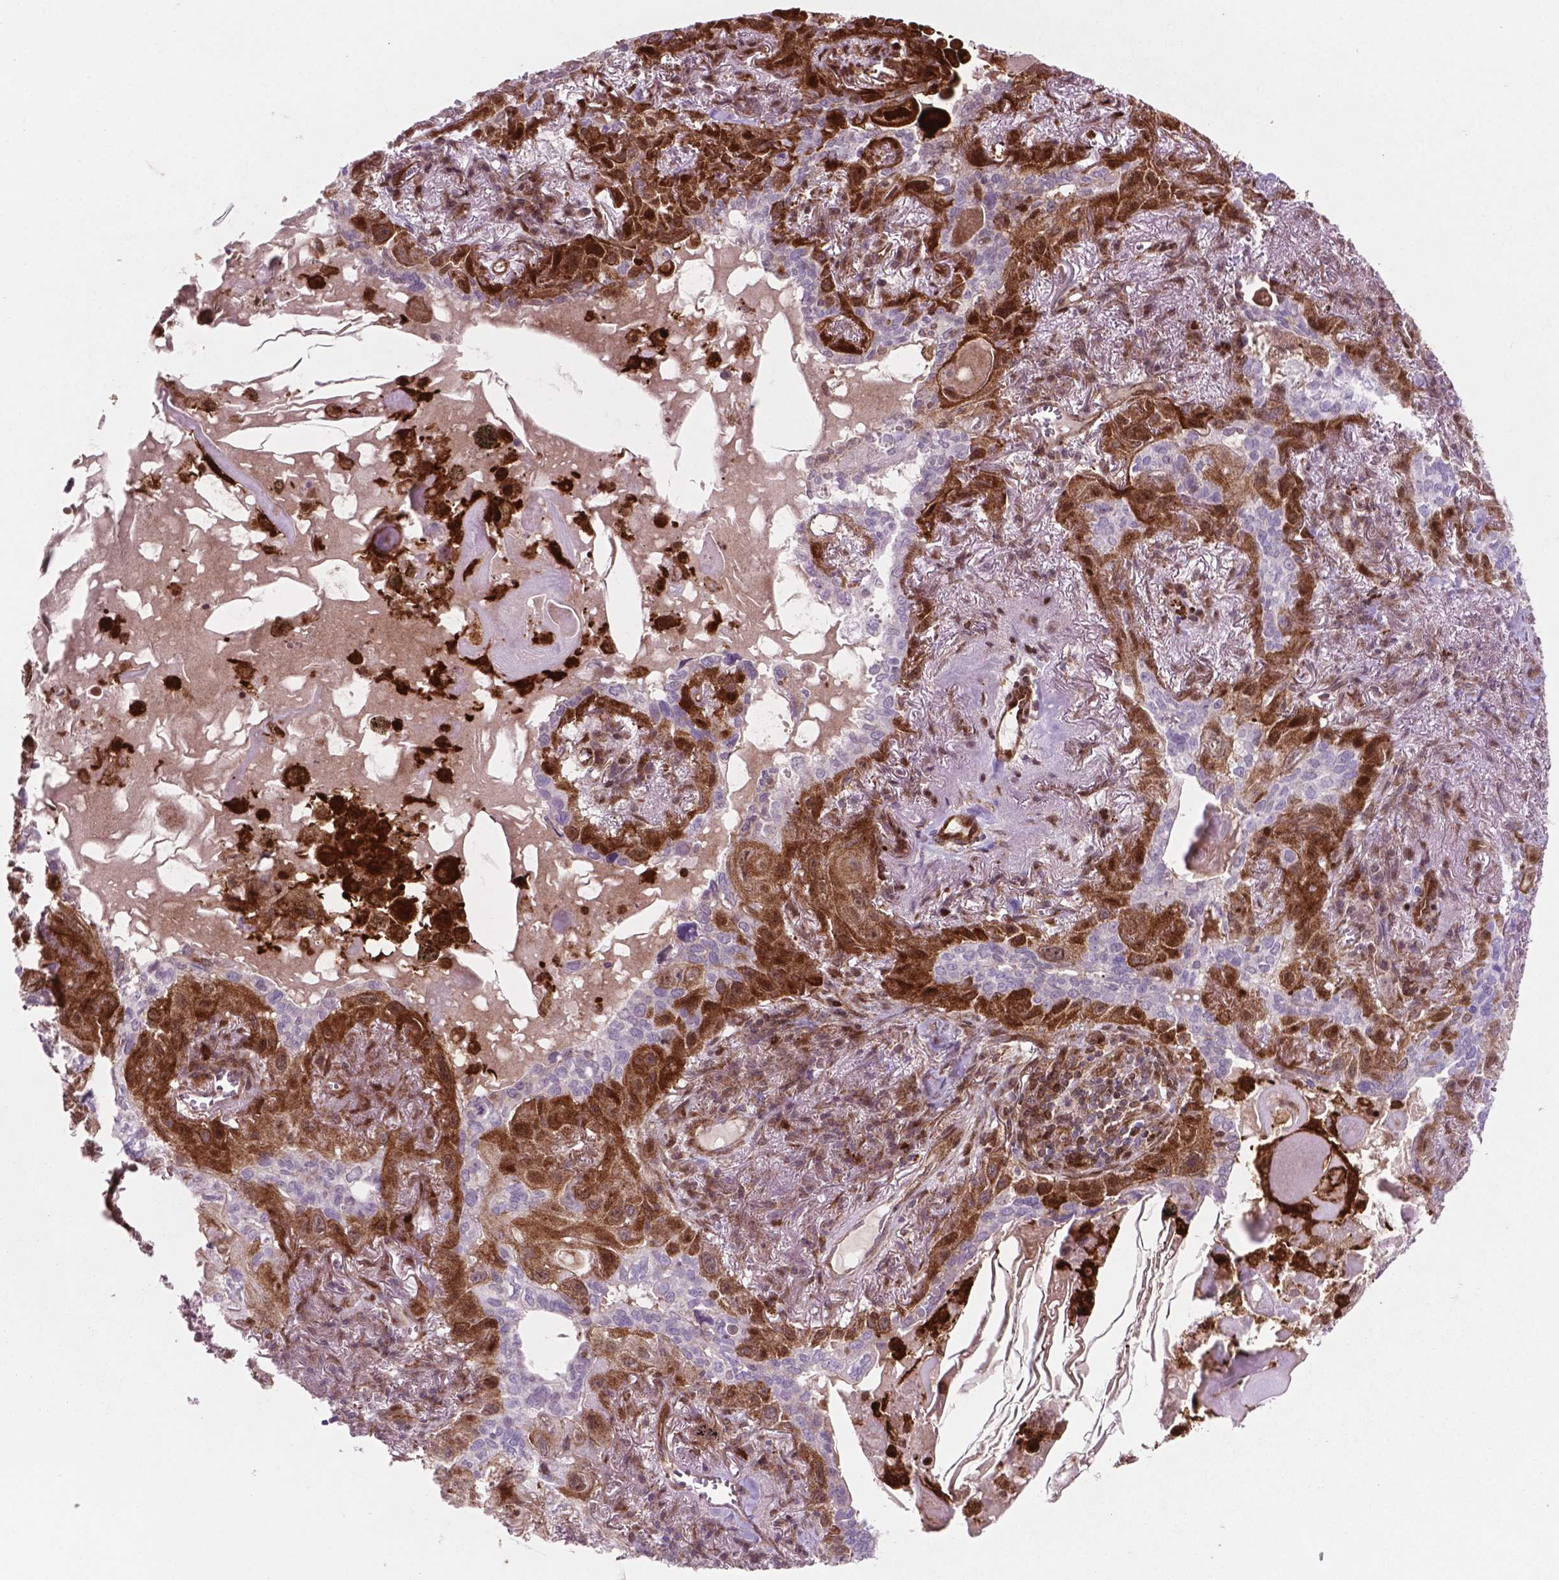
{"staining": {"intensity": "strong", "quantity": "25%-75%", "location": "cytoplasmic/membranous"}, "tissue": "lung cancer", "cell_type": "Tumor cells", "image_type": "cancer", "snomed": [{"axis": "morphology", "description": "Squamous cell carcinoma, NOS"}, {"axis": "topography", "description": "Lung"}], "caption": "Lung squamous cell carcinoma stained for a protein (brown) reveals strong cytoplasmic/membranous positive positivity in approximately 25%-75% of tumor cells.", "gene": "LDHA", "patient": {"sex": "male", "age": 79}}